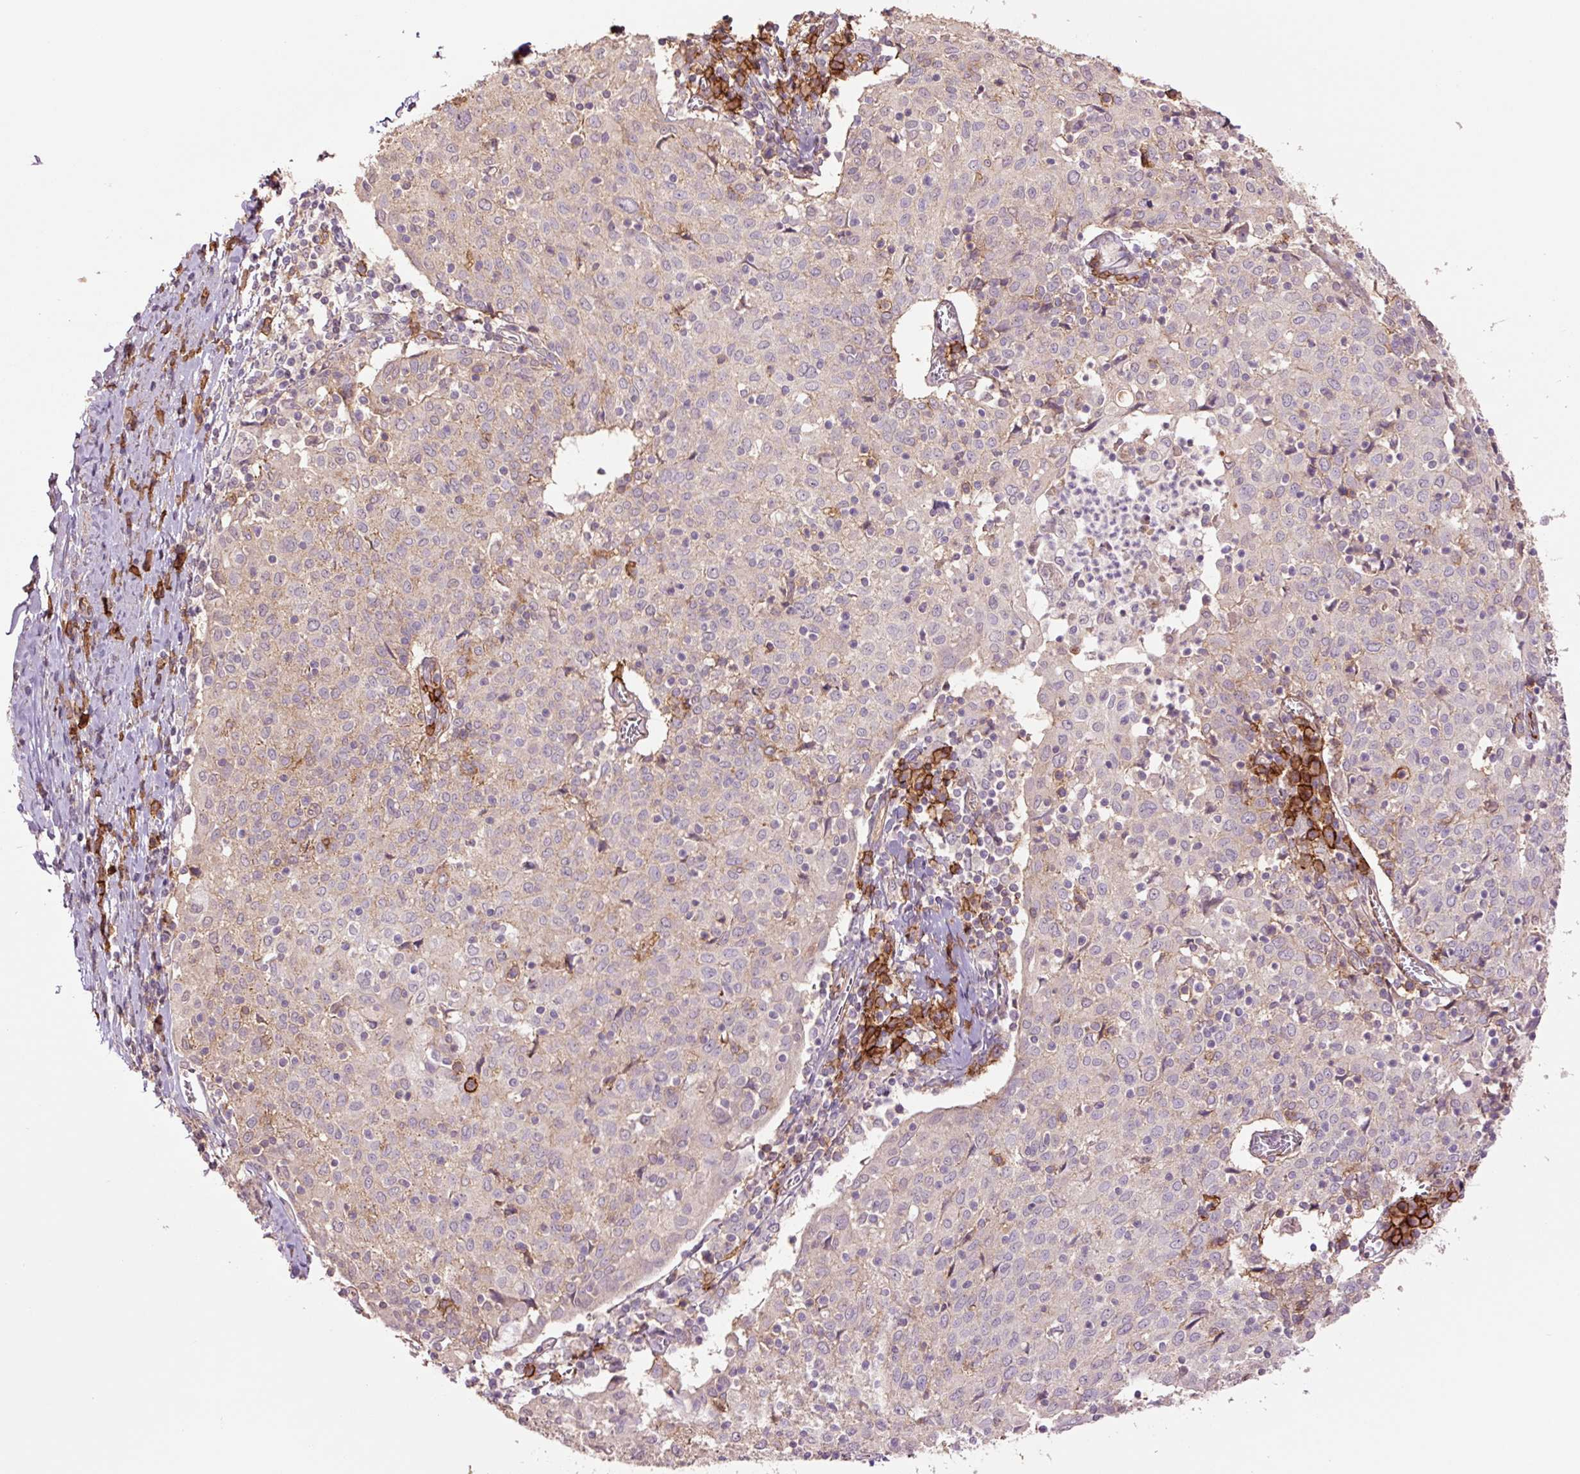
{"staining": {"intensity": "moderate", "quantity": "<25%", "location": "cytoplasmic/membranous"}, "tissue": "cervical cancer", "cell_type": "Tumor cells", "image_type": "cancer", "snomed": [{"axis": "morphology", "description": "Squamous cell carcinoma, NOS"}, {"axis": "topography", "description": "Cervix"}], "caption": "Protein expression analysis of human cervical squamous cell carcinoma reveals moderate cytoplasmic/membranous expression in about <25% of tumor cells.", "gene": "SLC1A4", "patient": {"sex": "female", "age": 52}}